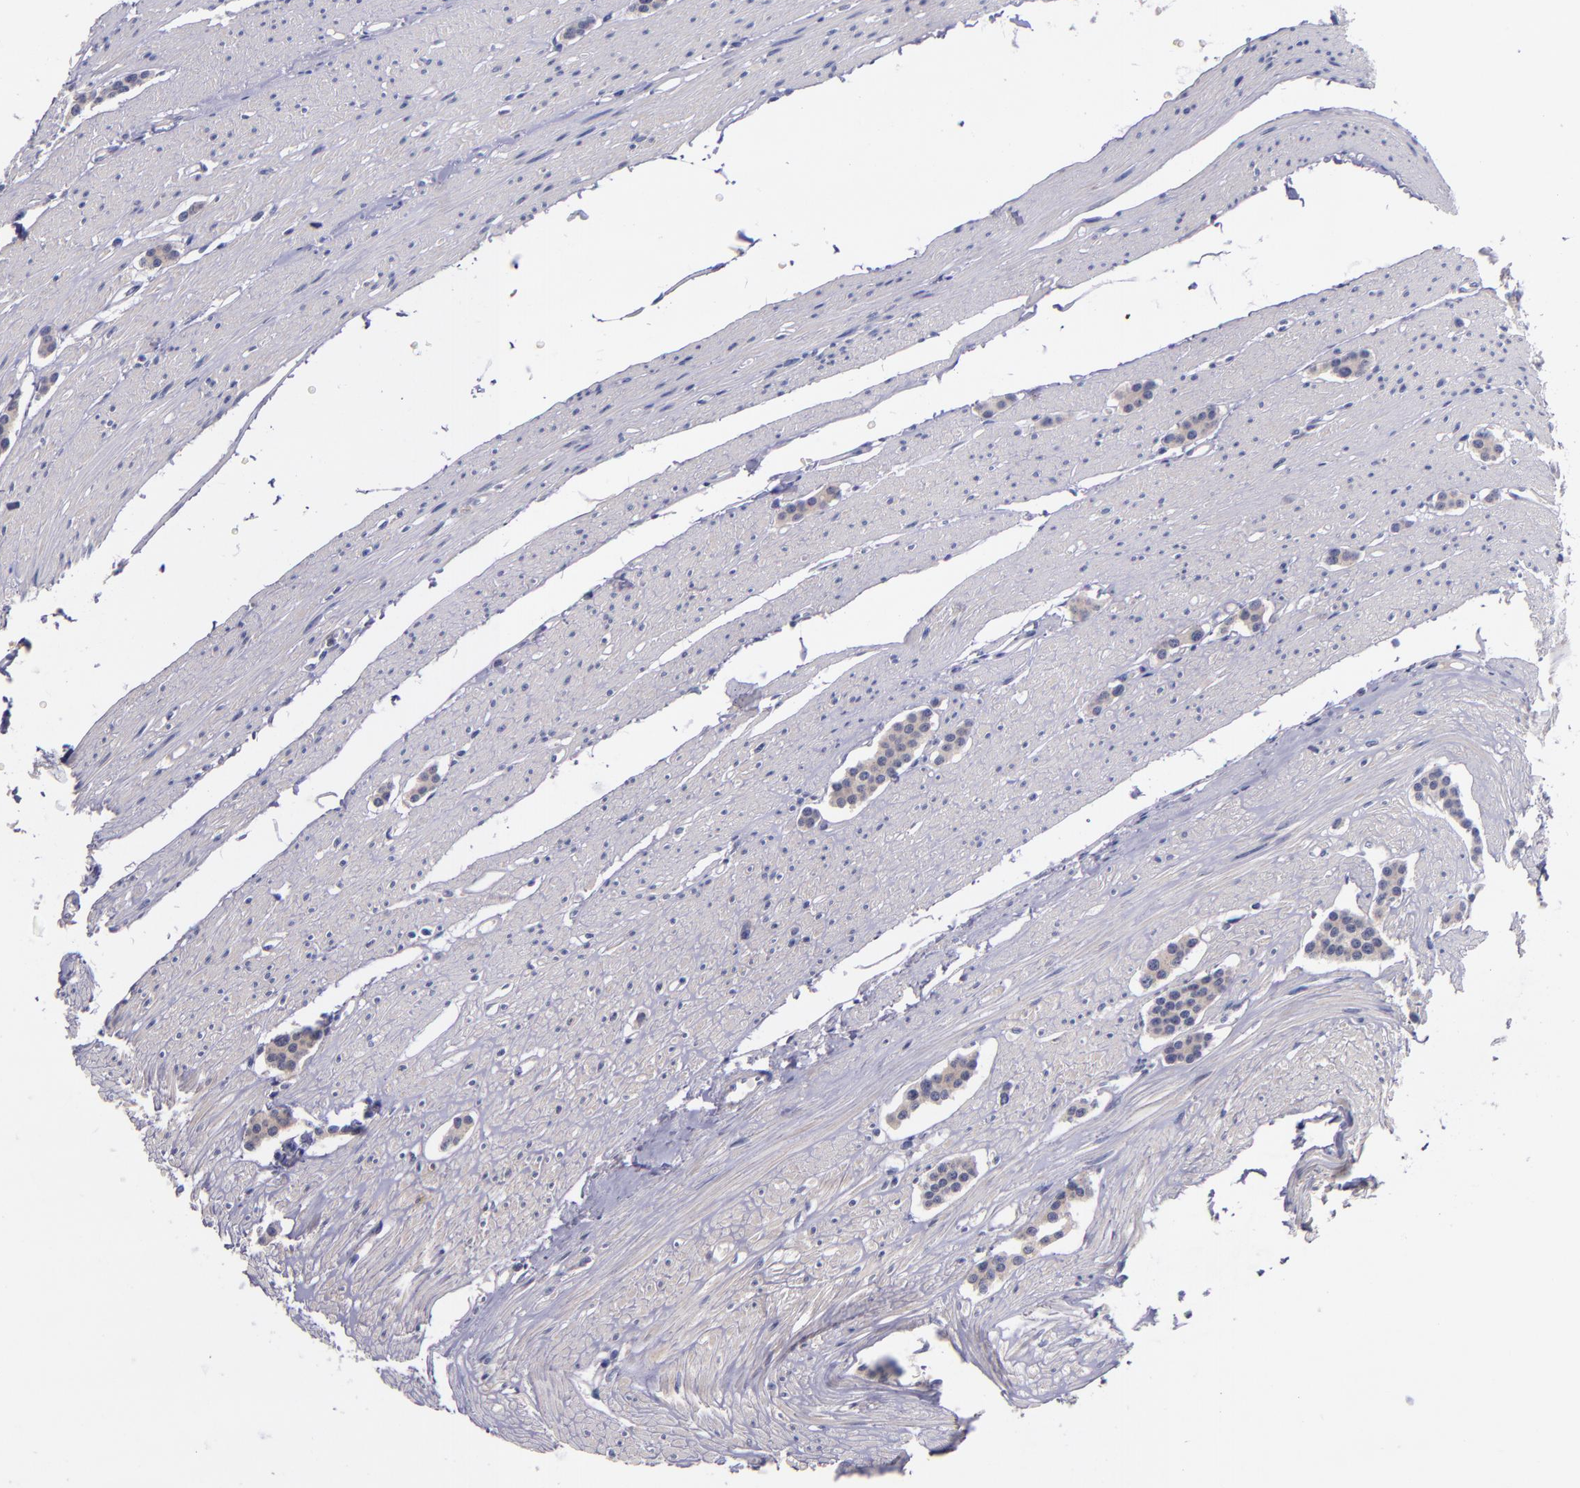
{"staining": {"intensity": "weak", "quantity": ">75%", "location": "cytoplasmic/membranous"}, "tissue": "carcinoid", "cell_type": "Tumor cells", "image_type": "cancer", "snomed": [{"axis": "morphology", "description": "Carcinoid, malignant, NOS"}, {"axis": "topography", "description": "Small intestine"}], "caption": "Protein expression analysis of carcinoid shows weak cytoplasmic/membranous expression in approximately >75% of tumor cells.", "gene": "RBP4", "patient": {"sex": "male", "age": 60}}